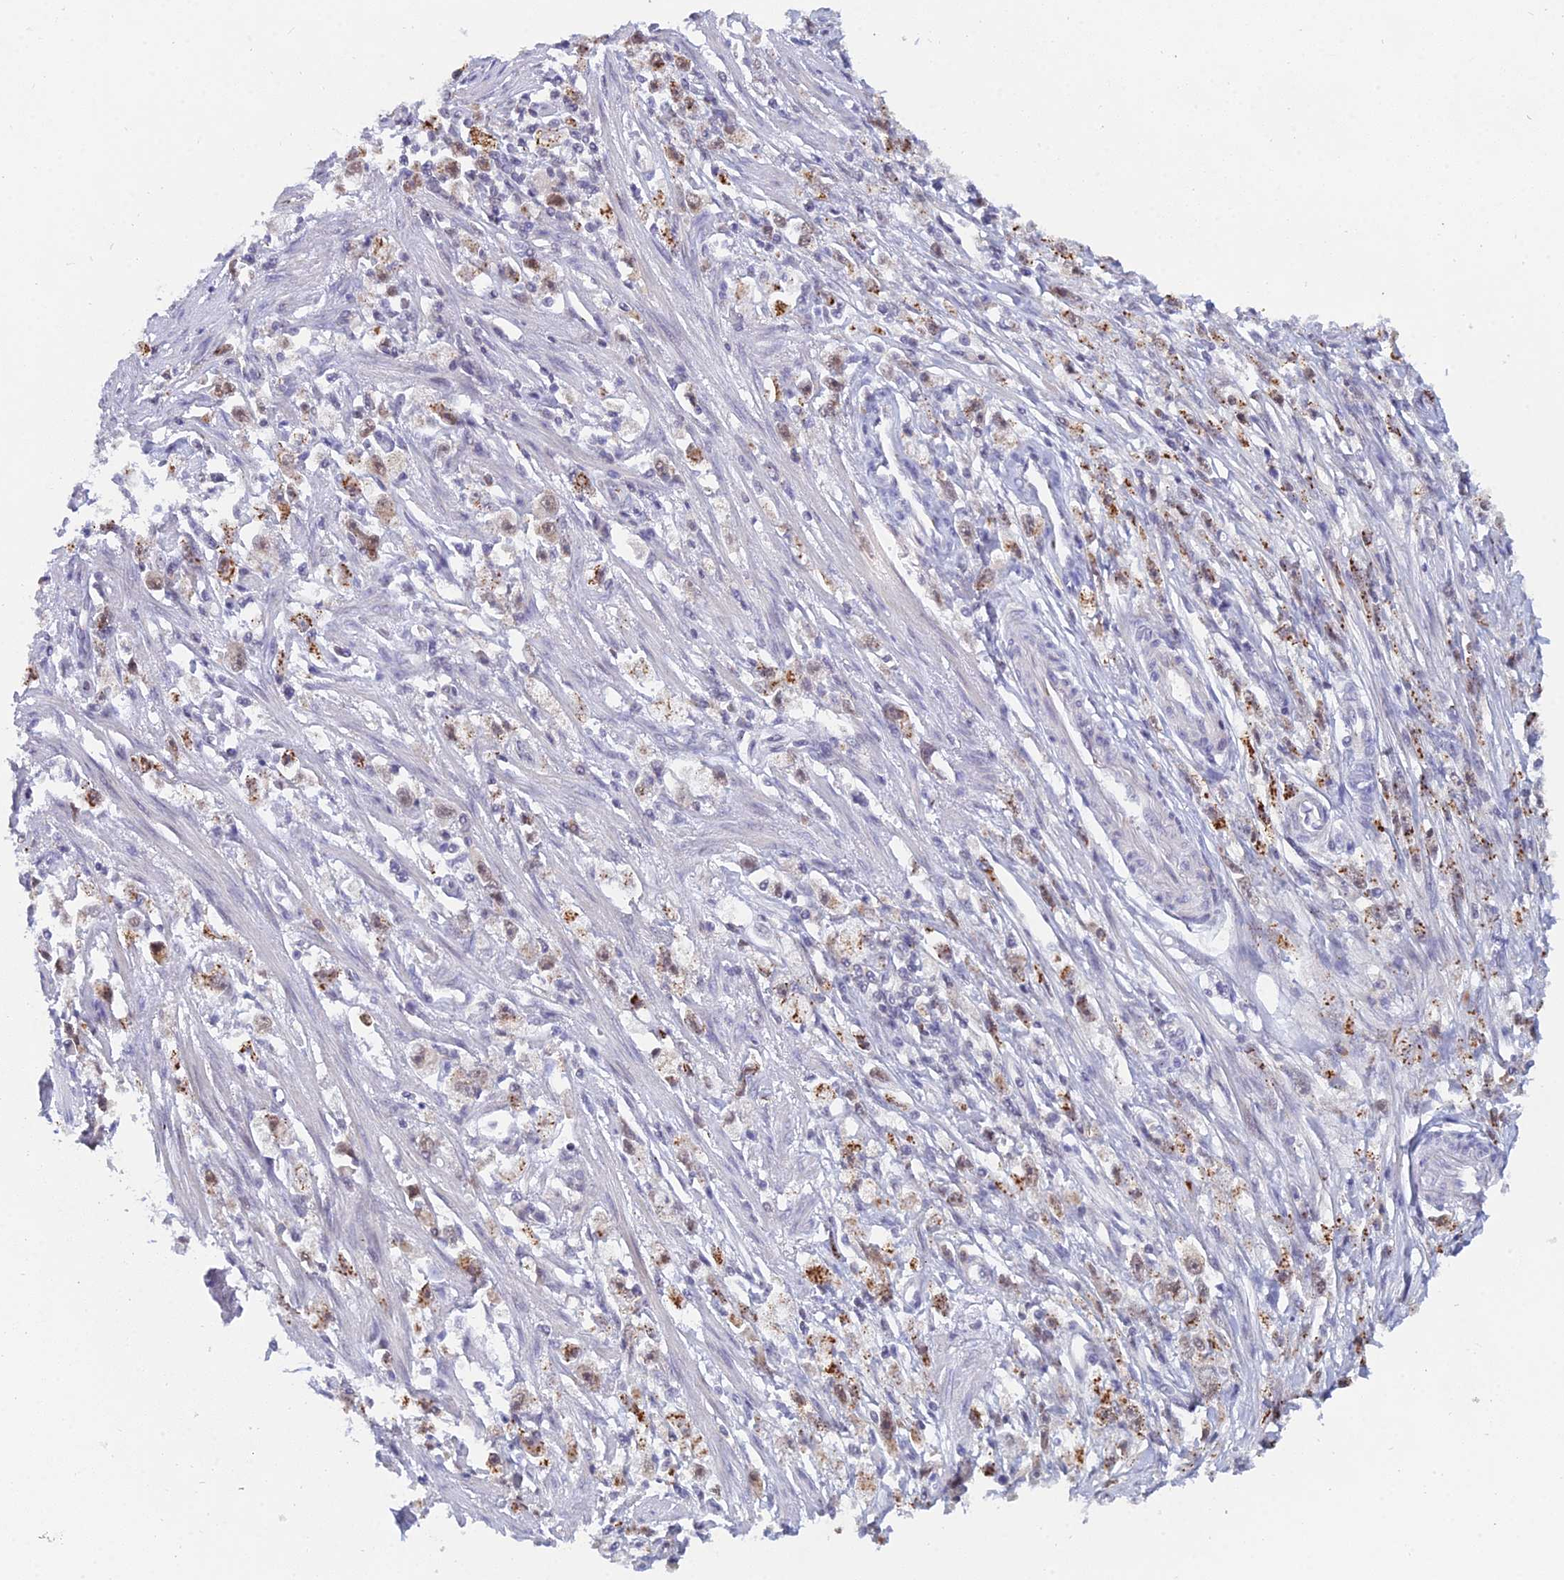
{"staining": {"intensity": "moderate", "quantity": "25%-75%", "location": "cytoplasmic/membranous,nuclear"}, "tissue": "stomach cancer", "cell_type": "Tumor cells", "image_type": "cancer", "snomed": [{"axis": "morphology", "description": "Adenocarcinoma, NOS"}, {"axis": "topography", "description": "Stomach"}], "caption": "An immunohistochemistry histopathology image of tumor tissue is shown. Protein staining in brown highlights moderate cytoplasmic/membranous and nuclear positivity in stomach cancer (adenocarcinoma) within tumor cells.", "gene": "THOC3", "patient": {"sex": "female", "age": 59}}